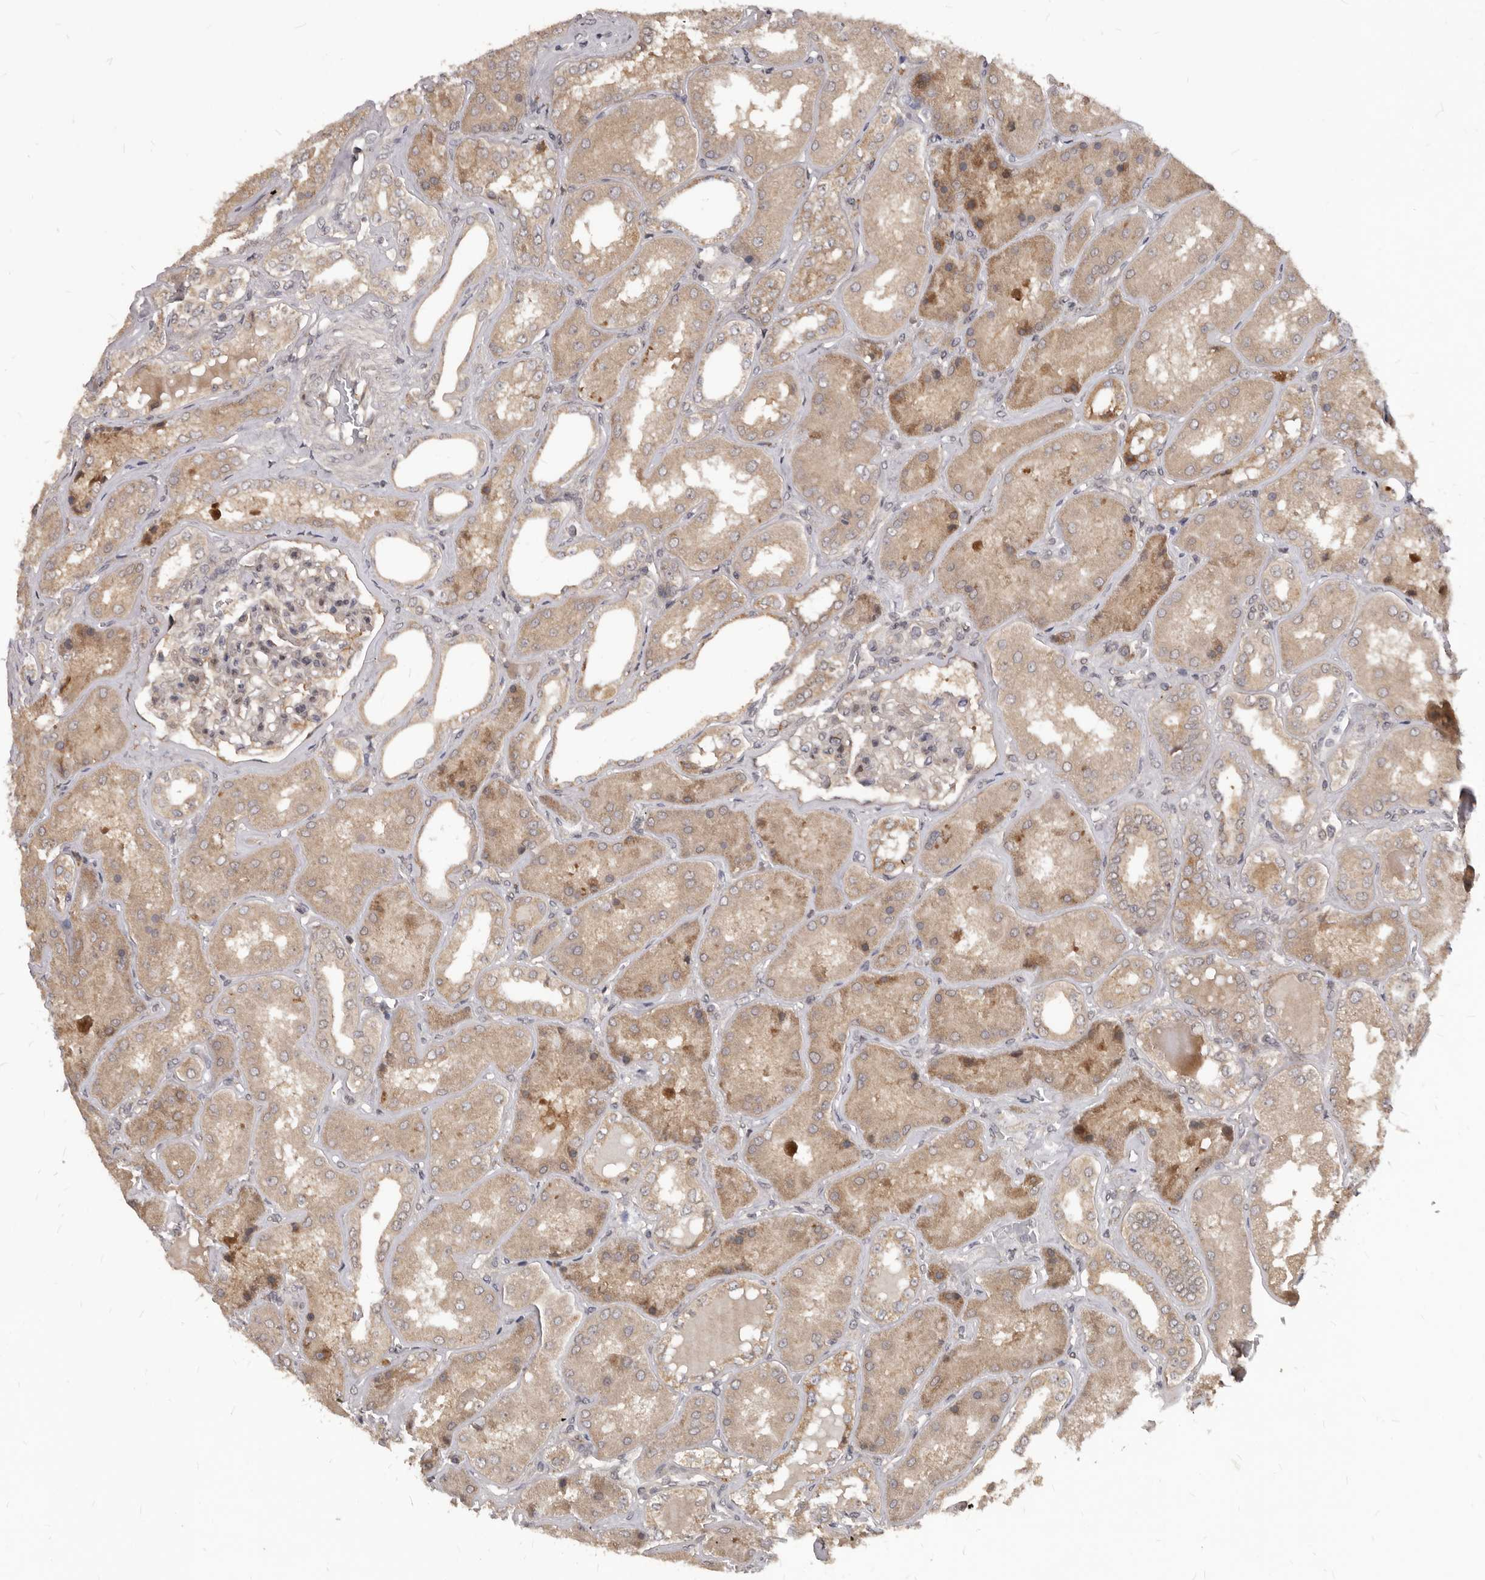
{"staining": {"intensity": "moderate", "quantity": "<25%", "location": "cytoplasmic/membranous"}, "tissue": "kidney", "cell_type": "Cells in glomeruli", "image_type": "normal", "snomed": [{"axis": "morphology", "description": "Normal tissue, NOS"}, {"axis": "topography", "description": "Kidney"}], "caption": "The micrograph displays immunohistochemical staining of unremarkable kidney. There is moderate cytoplasmic/membranous positivity is appreciated in approximately <25% of cells in glomeruli. Nuclei are stained in blue.", "gene": "GABPB2", "patient": {"sex": "female", "age": 56}}